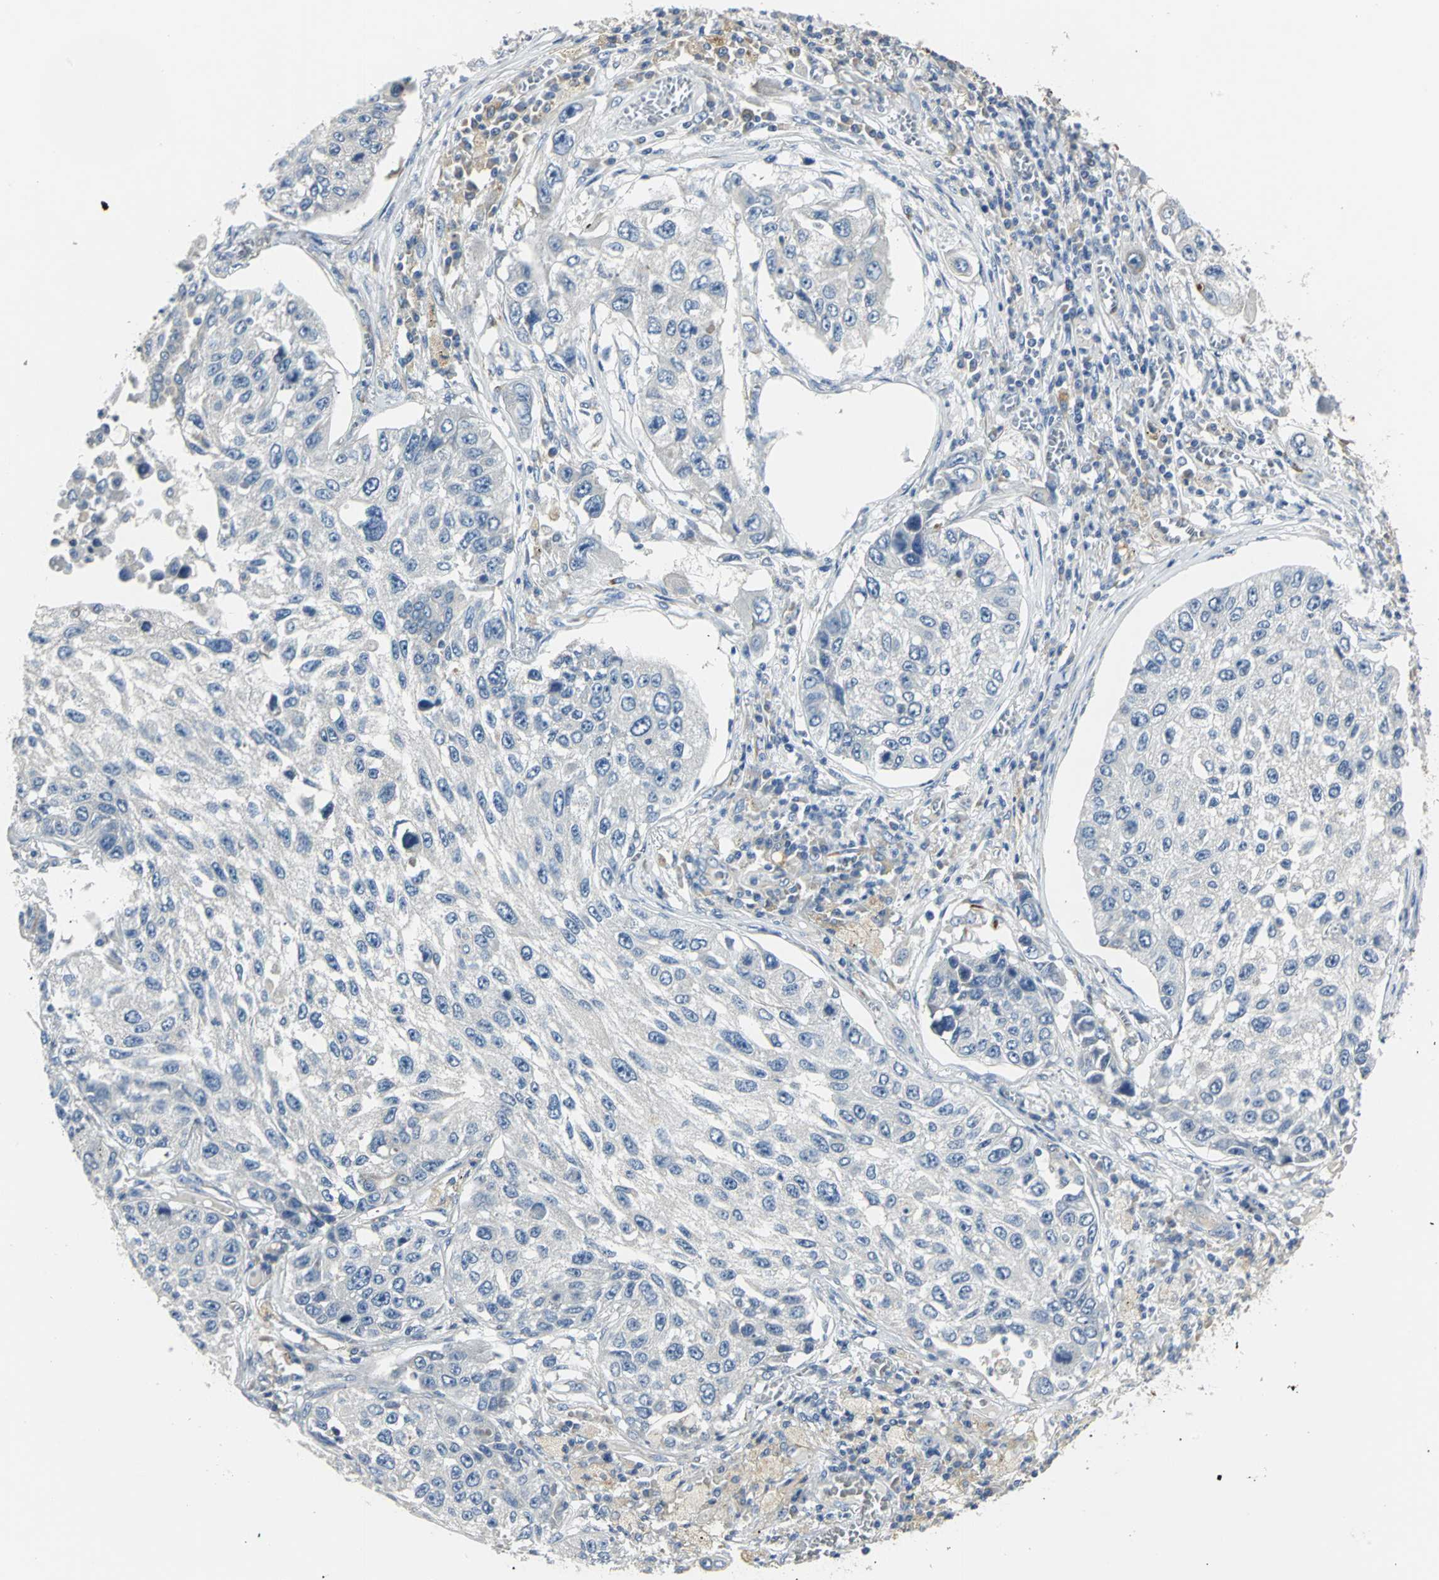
{"staining": {"intensity": "weak", "quantity": "<25%", "location": "cytoplasmic/membranous"}, "tissue": "lung cancer", "cell_type": "Tumor cells", "image_type": "cancer", "snomed": [{"axis": "morphology", "description": "Squamous cell carcinoma, NOS"}, {"axis": "topography", "description": "Lung"}], "caption": "An image of squamous cell carcinoma (lung) stained for a protein shows no brown staining in tumor cells. Brightfield microscopy of IHC stained with DAB (brown) and hematoxylin (blue), captured at high magnification.", "gene": "B3GNT2", "patient": {"sex": "male", "age": 71}}